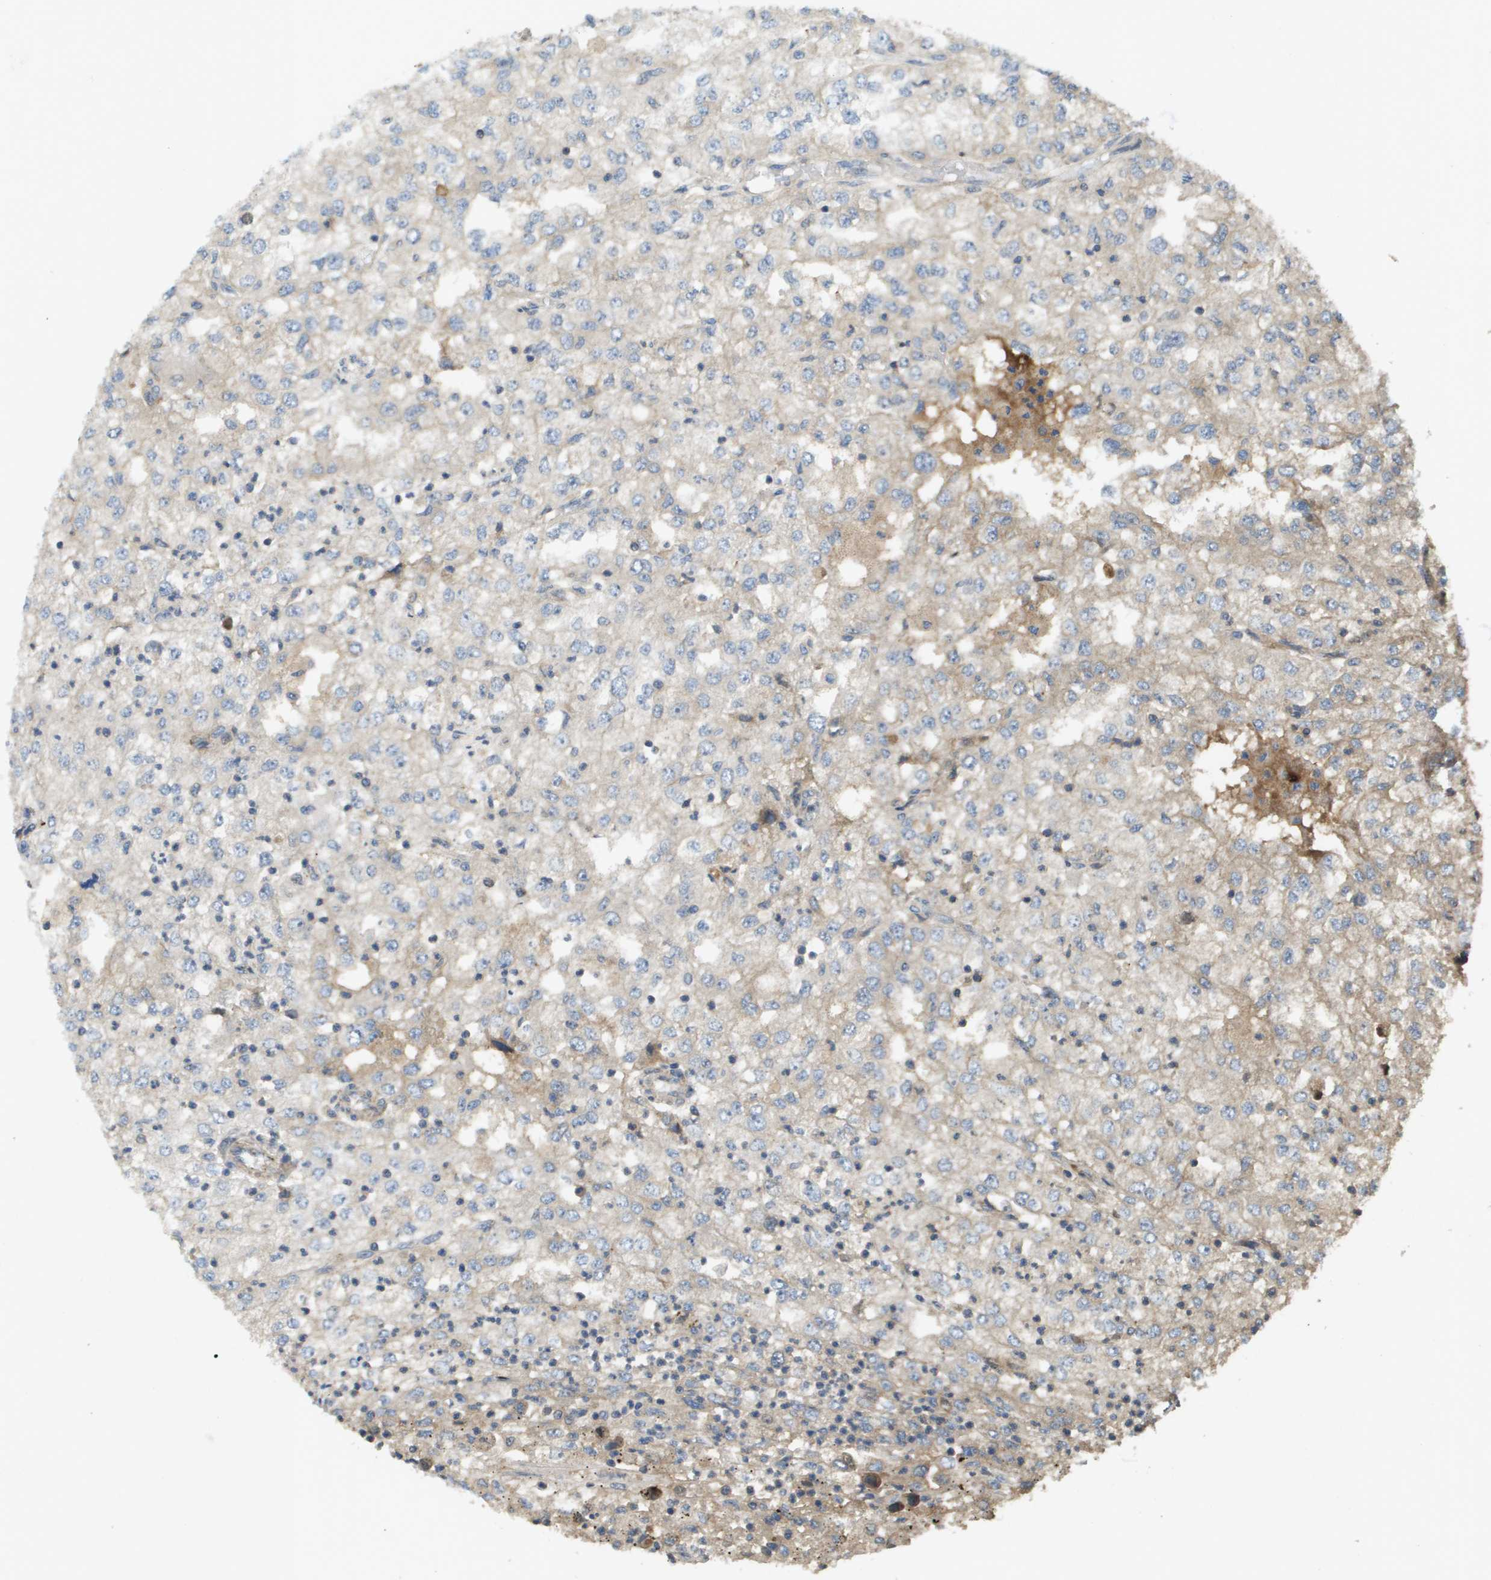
{"staining": {"intensity": "weak", "quantity": "<25%", "location": "cytoplasmic/membranous"}, "tissue": "renal cancer", "cell_type": "Tumor cells", "image_type": "cancer", "snomed": [{"axis": "morphology", "description": "Adenocarcinoma, NOS"}, {"axis": "topography", "description": "Kidney"}], "caption": "Immunohistochemical staining of renal adenocarcinoma demonstrates no significant staining in tumor cells.", "gene": "KRT23", "patient": {"sex": "female", "age": 54}}